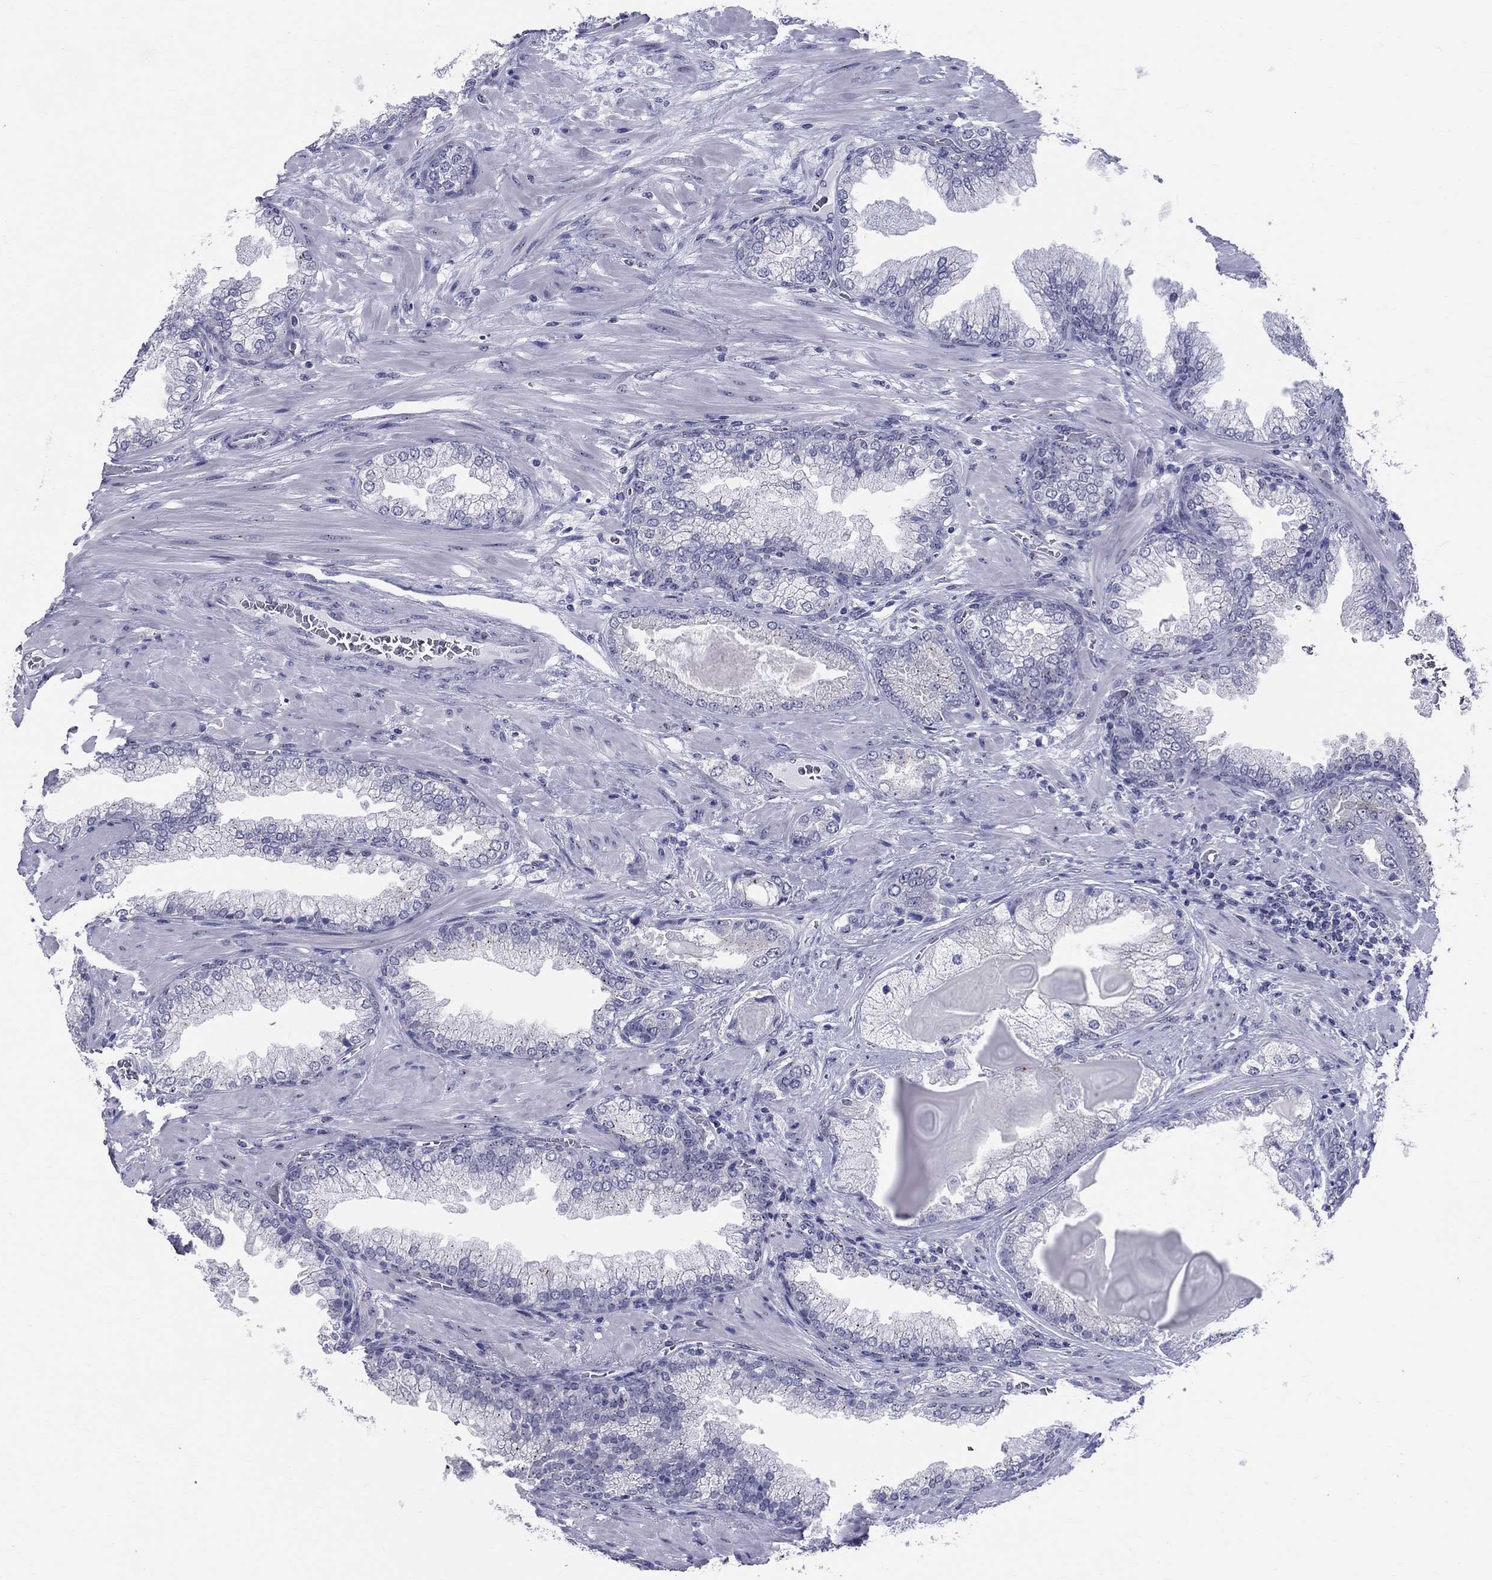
{"staining": {"intensity": "negative", "quantity": "none", "location": "none"}, "tissue": "prostate cancer", "cell_type": "Tumor cells", "image_type": "cancer", "snomed": [{"axis": "morphology", "description": "Adenocarcinoma, Low grade"}, {"axis": "topography", "description": "Prostate"}], "caption": "A photomicrograph of human prostate cancer (adenocarcinoma (low-grade)) is negative for staining in tumor cells. (Stains: DAB (3,3'-diaminobenzidine) immunohistochemistry with hematoxylin counter stain, Microscopy: brightfield microscopy at high magnification).", "gene": "CEP43", "patient": {"sex": "male", "age": 57}}